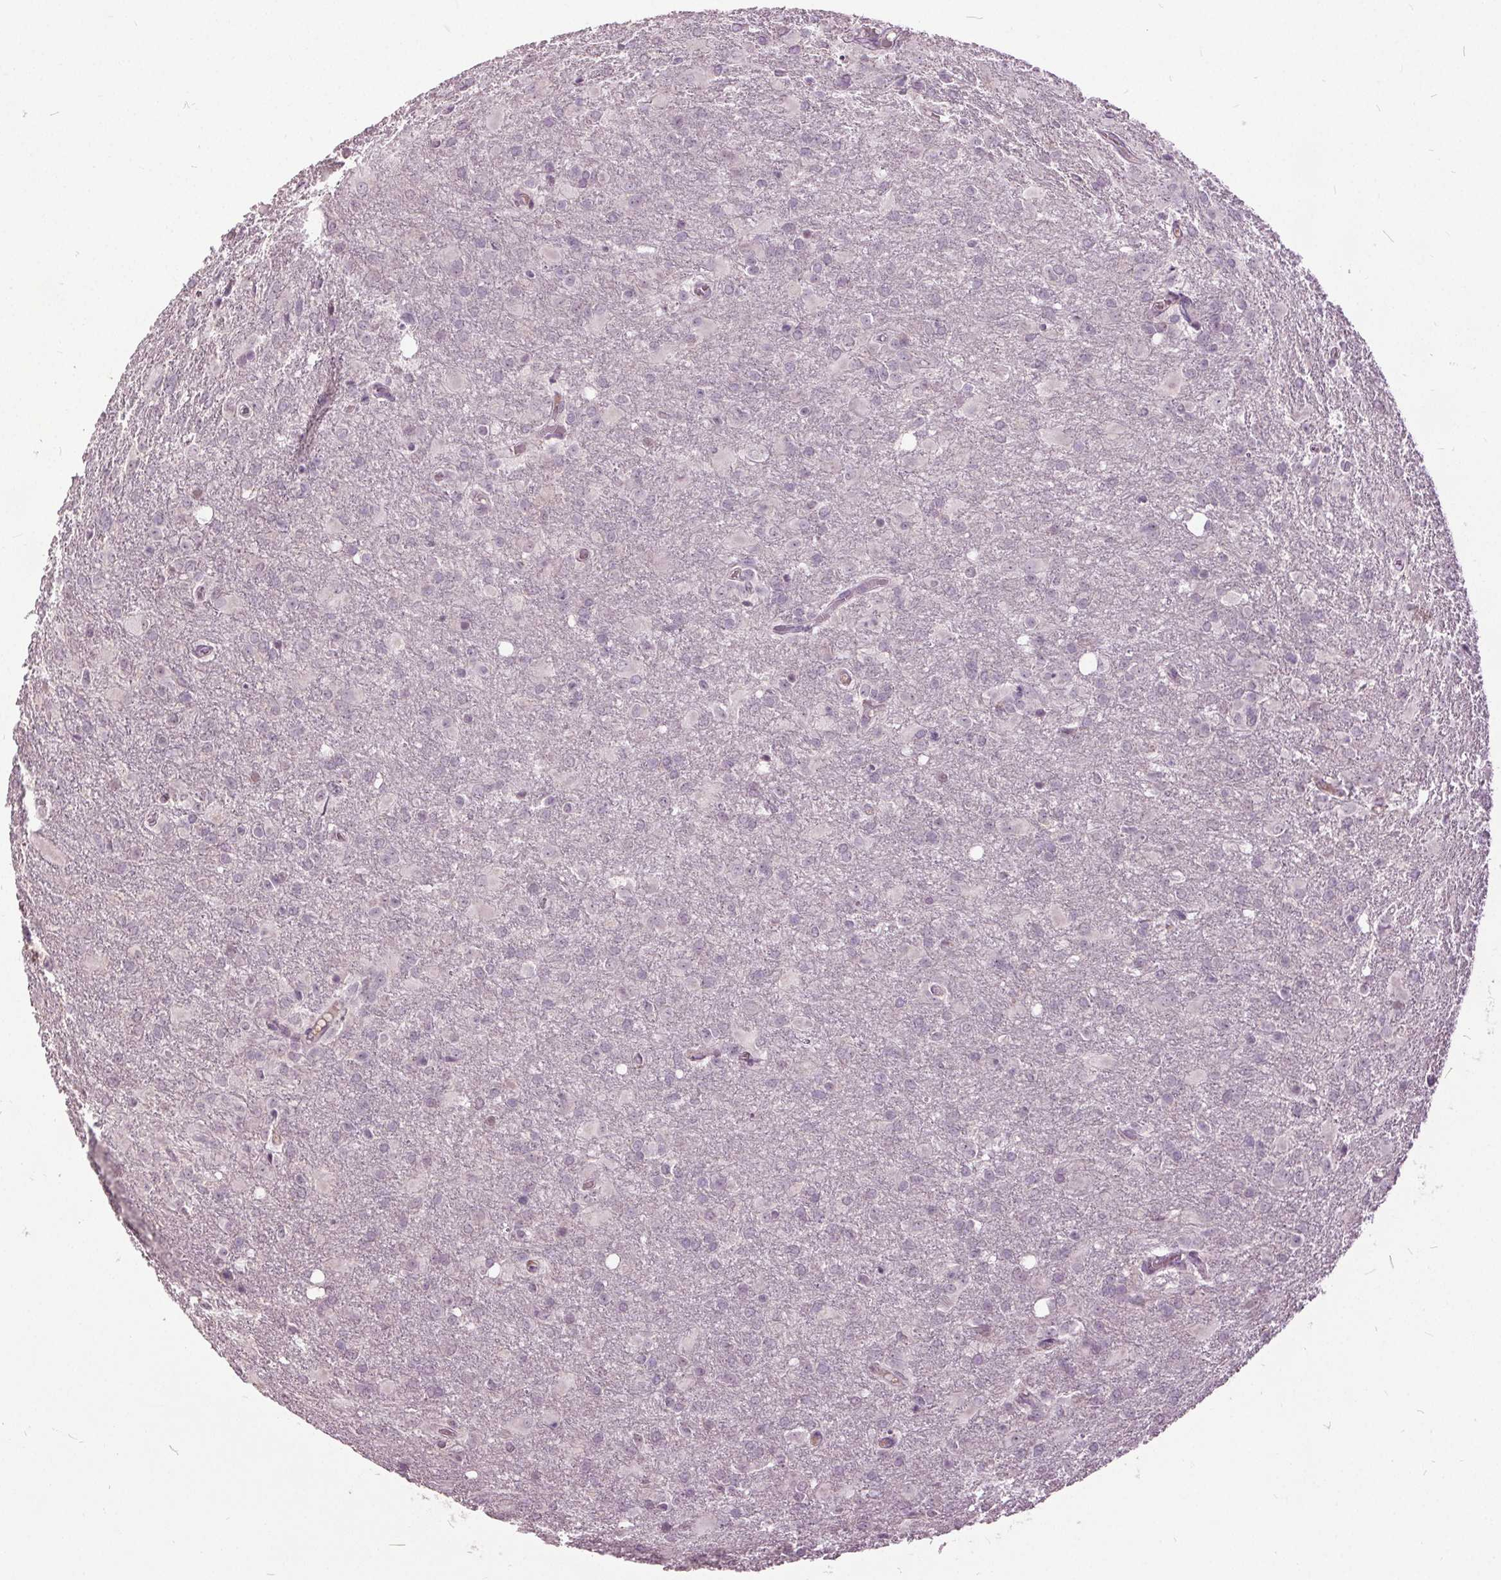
{"staining": {"intensity": "negative", "quantity": "none", "location": "none"}, "tissue": "glioma", "cell_type": "Tumor cells", "image_type": "cancer", "snomed": [{"axis": "morphology", "description": "Glioma, malignant, High grade"}, {"axis": "topography", "description": "Brain"}], "caption": "Image shows no protein positivity in tumor cells of glioma tissue. Nuclei are stained in blue.", "gene": "CXCL16", "patient": {"sex": "male", "age": 68}}